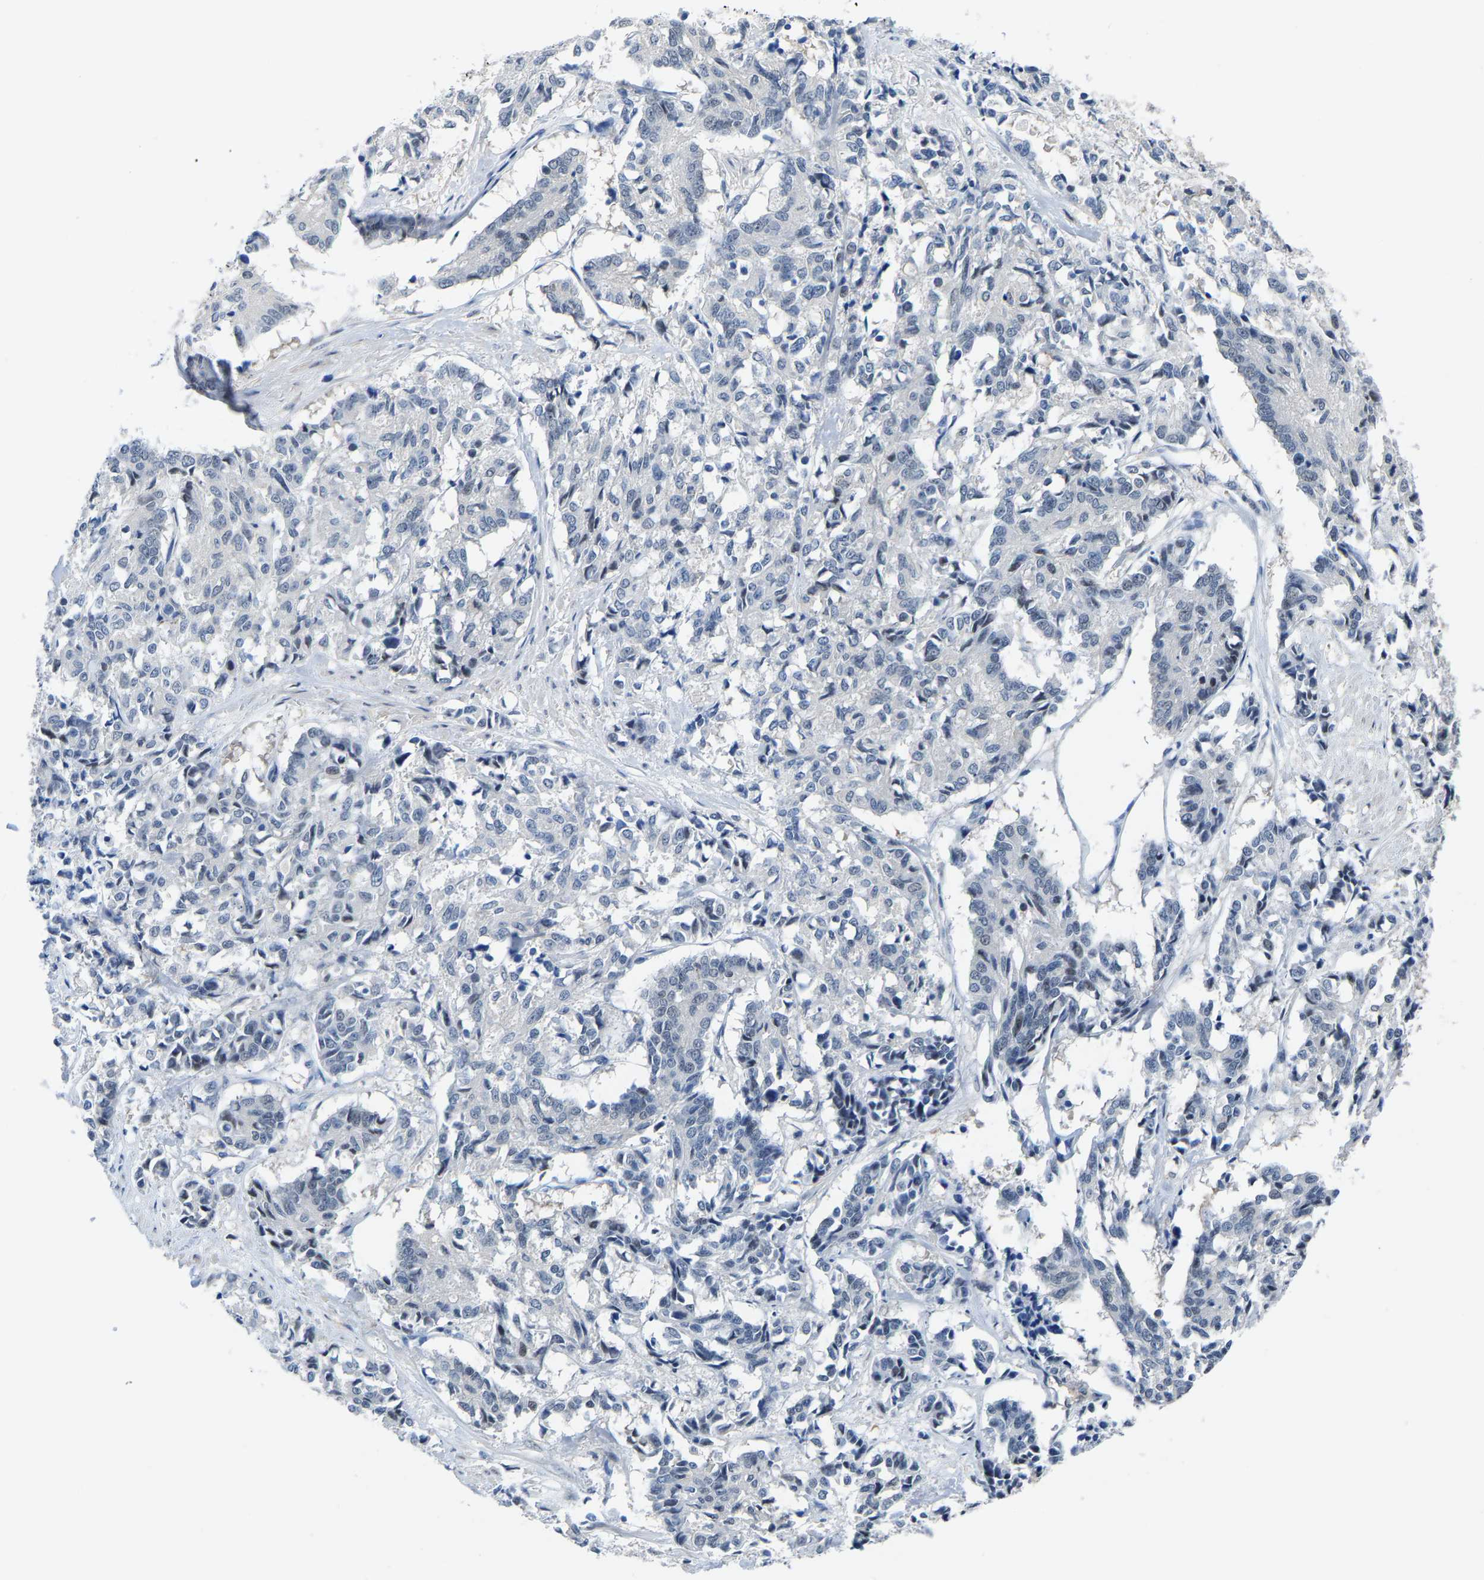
{"staining": {"intensity": "negative", "quantity": "none", "location": "none"}, "tissue": "cervical cancer", "cell_type": "Tumor cells", "image_type": "cancer", "snomed": [{"axis": "morphology", "description": "Squamous cell carcinoma, NOS"}, {"axis": "topography", "description": "Cervix"}], "caption": "The histopathology image exhibits no staining of tumor cells in cervical squamous cell carcinoma.", "gene": "SSH3", "patient": {"sex": "female", "age": 35}}